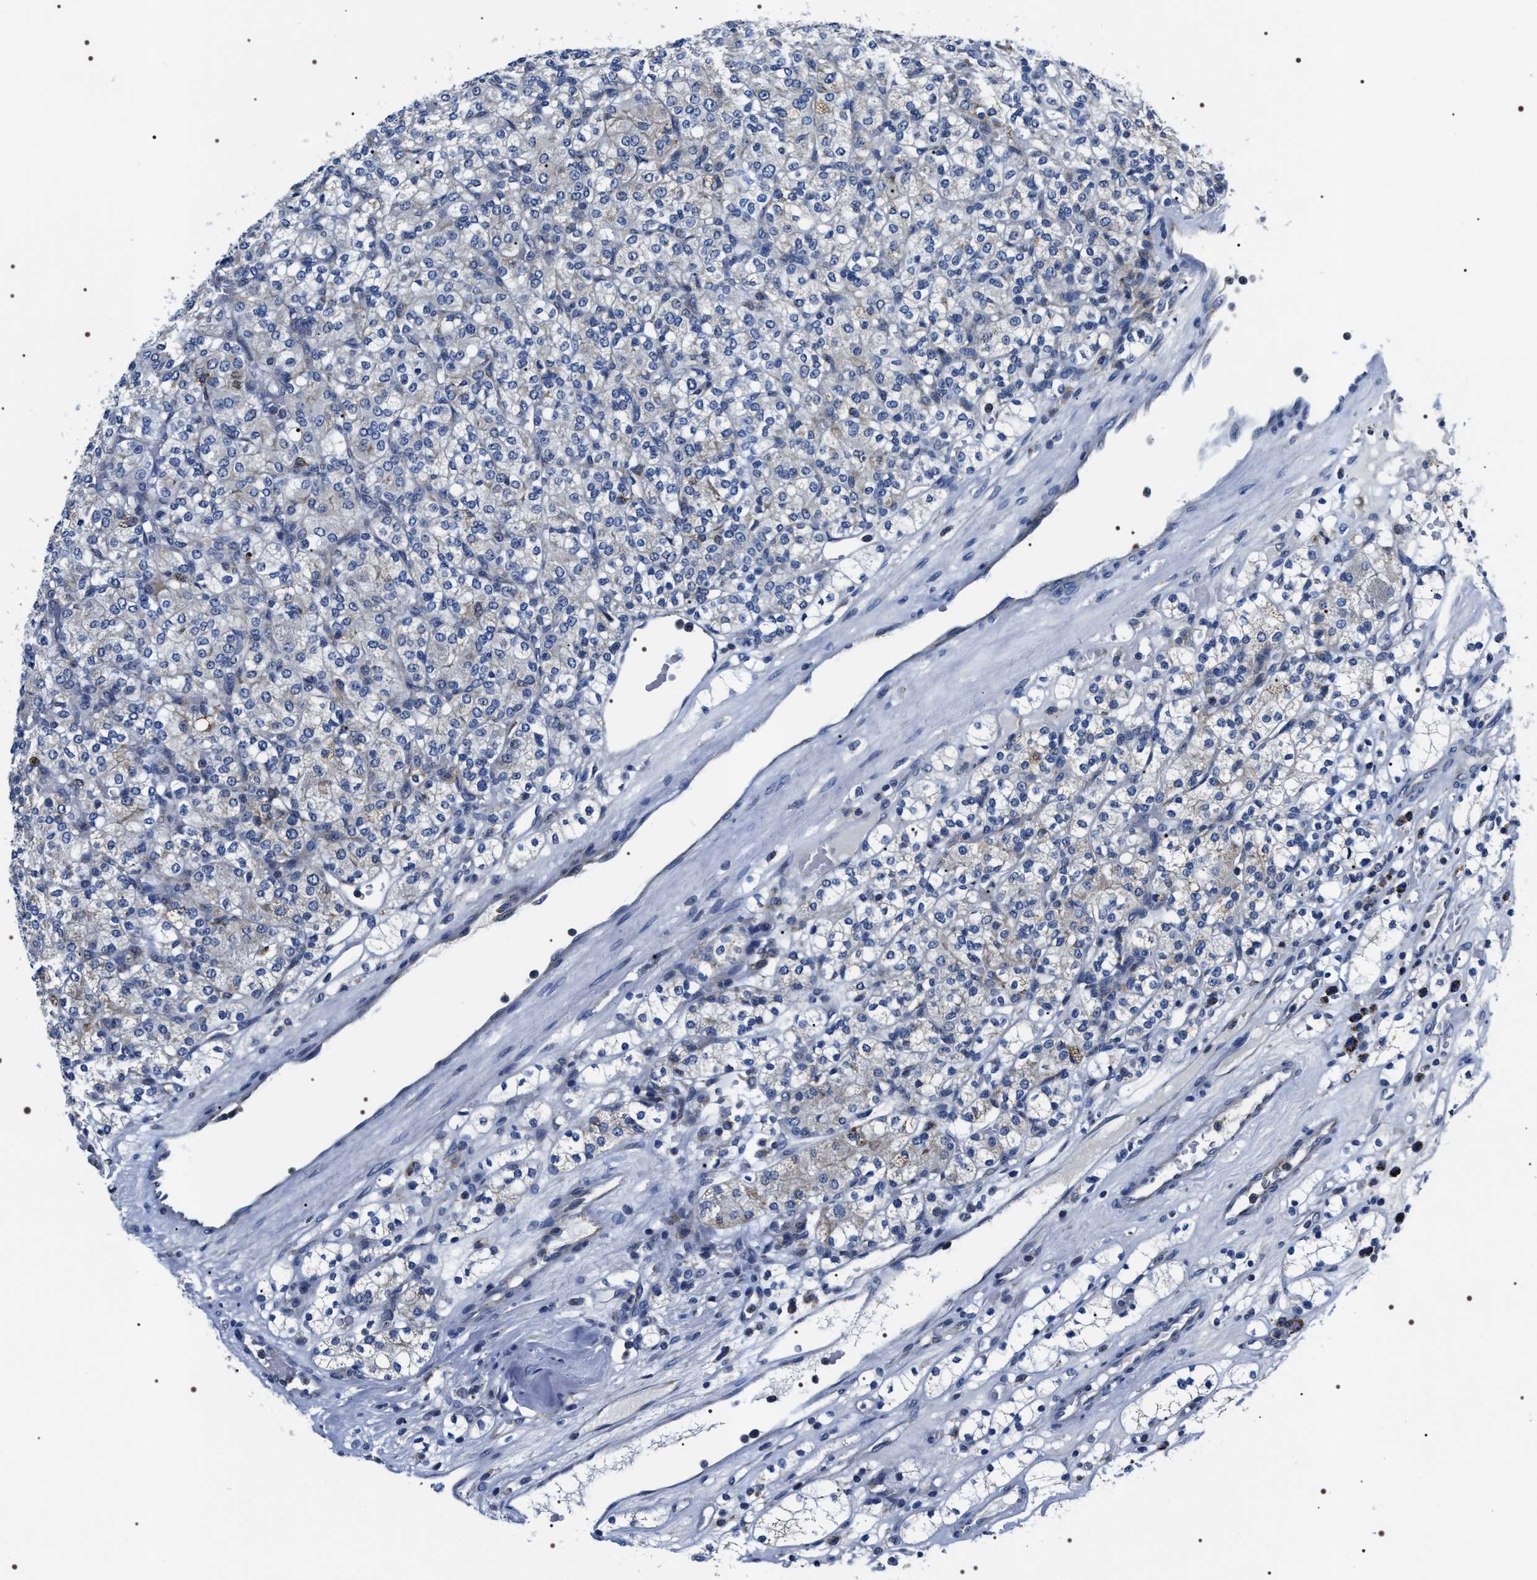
{"staining": {"intensity": "negative", "quantity": "none", "location": "none"}, "tissue": "renal cancer", "cell_type": "Tumor cells", "image_type": "cancer", "snomed": [{"axis": "morphology", "description": "Adenocarcinoma, NOS"}, {"axis": "topography", "description": "Kidney"}], "caption": "This is an immunohistochemistry photomicrograph of renal cancer (adenocarcinoma). There is no expression in tumor cells.", "gene": "NTMT1", "patient": {"sex": "male", "age": 77}}